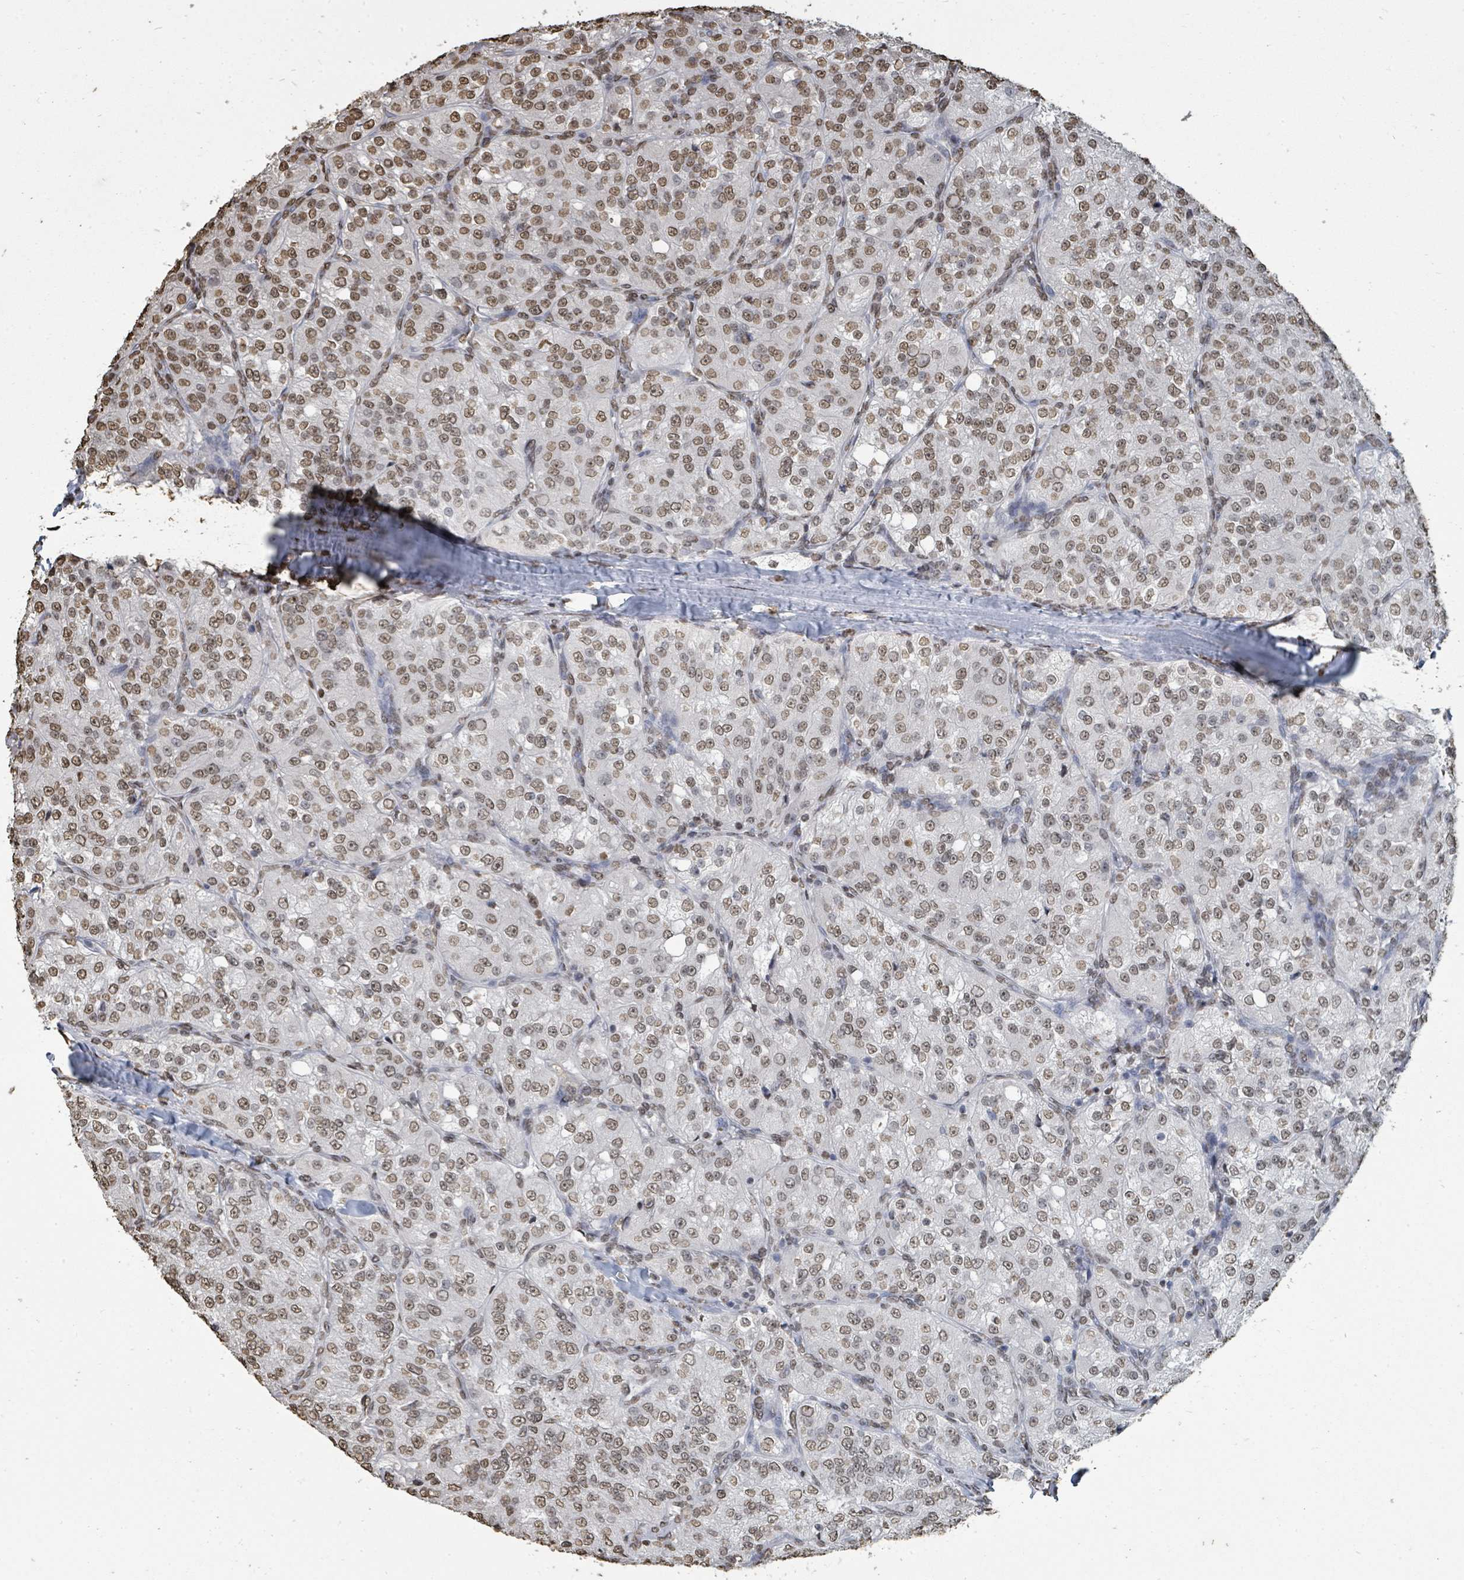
{"staining": {"intensity": "moderate", "quantity": ">75%", "location": "nuclear"}, "tissue": "renal cancer", "cell_type": "Tumor cells", "image_type": "cancer", "snomed": [{"axis": "morphology", "description": "Adenocarcinoma, NOS"}, {"axis": "topography", "description": "Kidney"}], "caption": "High-magnification brightfield microscopy of renal cancer stained with DAB (brown) and counterstained with hematoxylin (blue). tumor cells exhibit moderate nuclear staining is identified in approximately>75% of cells.", "gene": "MRPS12", "patient": {"sex": "female", "age": 63}}